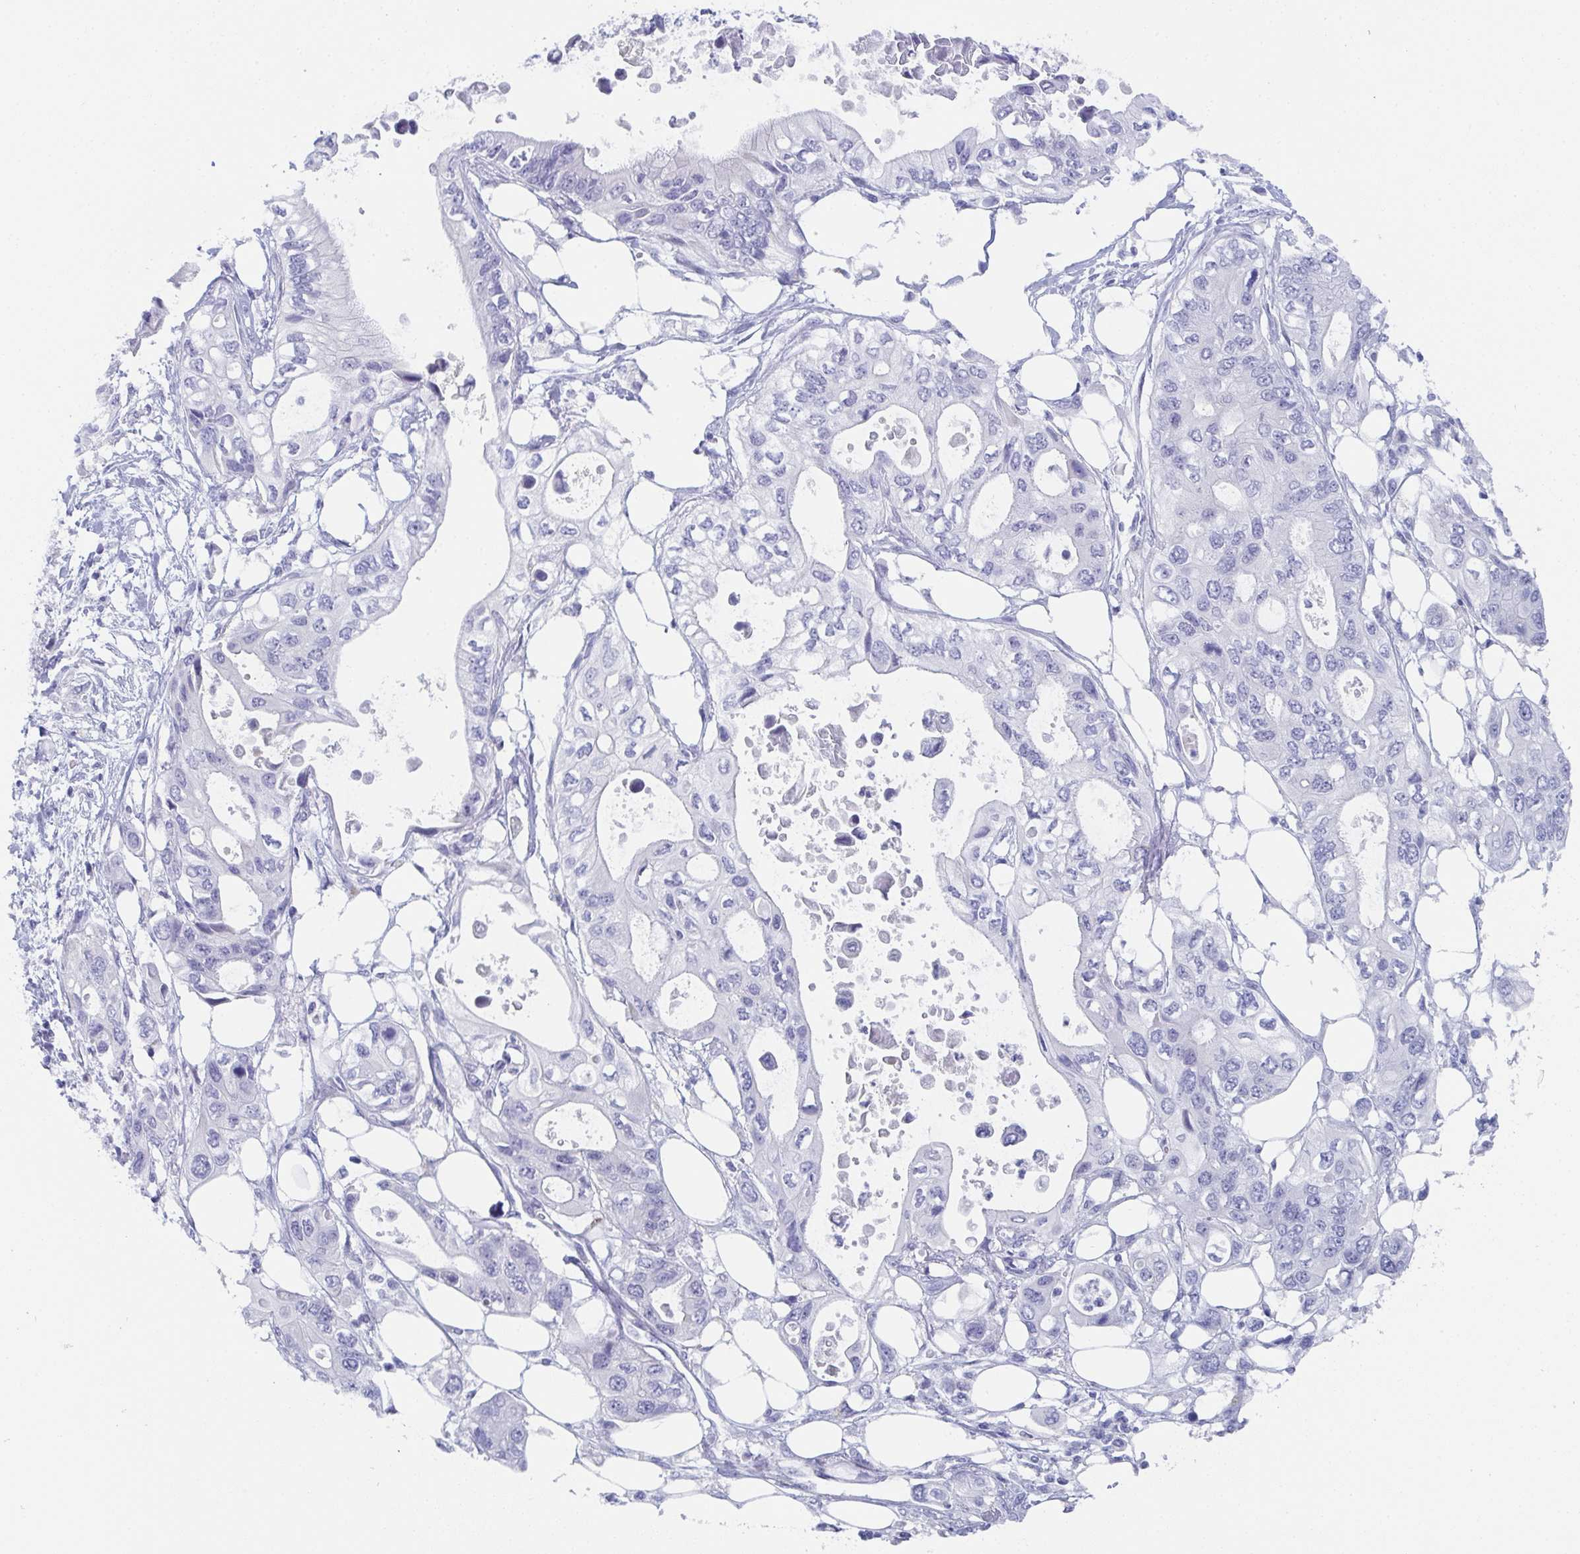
{"staining": {"intensity": "negative", "quantity": "none", "location": "none"}, "tissue": "pancreatic cancer", "cell_type": "Tumor cells", "image_type": "cancer", "snomed": [{"axis": "morphology", "description": "Adenocarcinoma, NOS"}, {"axis": "topography", "description": "Pancreas"}], "caption": "Histopathology image shows no protein expression in tumor cells of adenocarcinoma (pancreatic) tissue.", "gene": "DYDC2", "patient": {"sex": "female", "age": 63}}